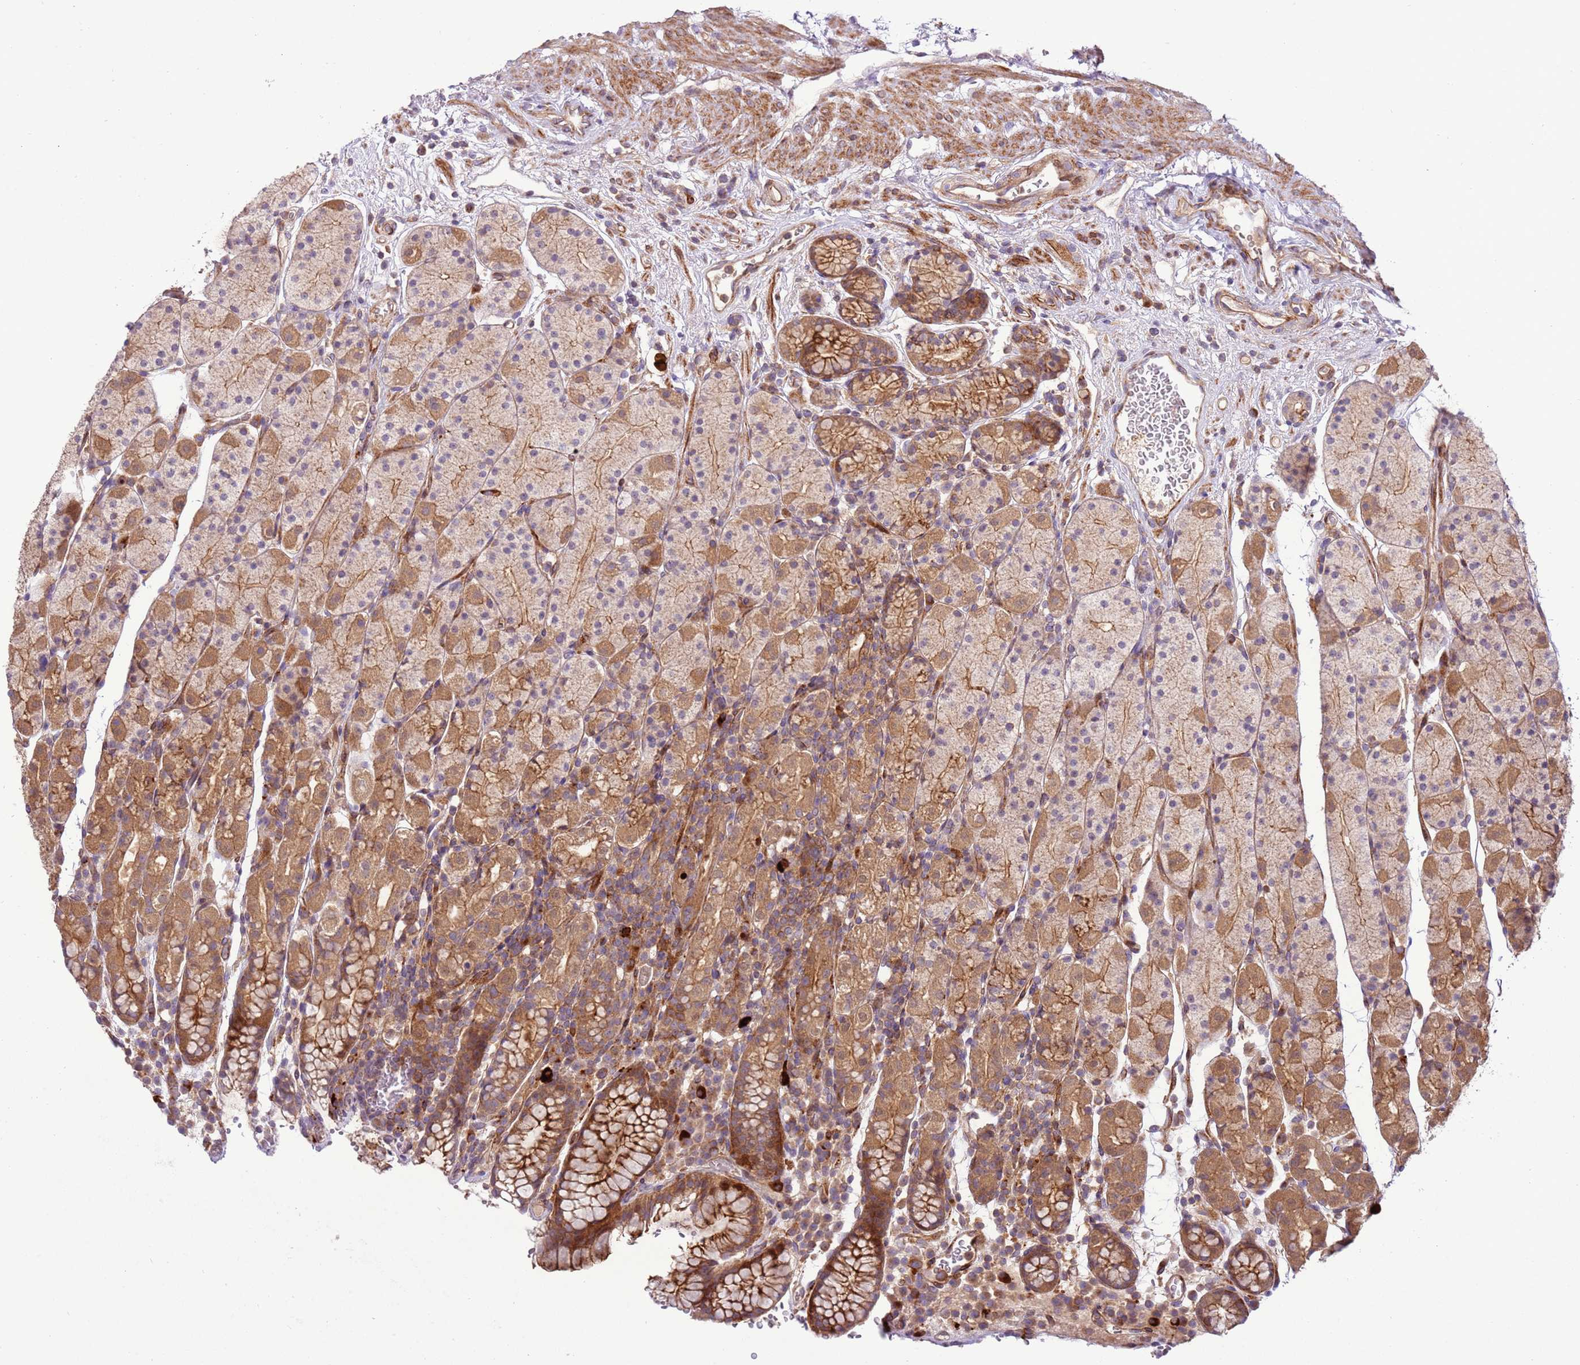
{"staining": {"intensity": "strong", "quantity": ">75%", "location": "cytoplasmic/membranous"}, "tissue": "stomach", "cell_type": "Glandular cells", "image_type": "normal", "snomed": [{"axis": "morphology", "description": "Normal tissue, NOS"}, {"axis": "topography", "description": "Stomach, upper"}, {"axis": "topography", "description": "Stomach"}], "caption": "Immunohistochemical staining of unremarkable human stomach displays strong cytoplasmic/membranous protein staining in about >75% of glandular cells. Nuclei are stained in blue.", "gene": "ZNF624", "patient": {"sex": "male", "age": 62}}